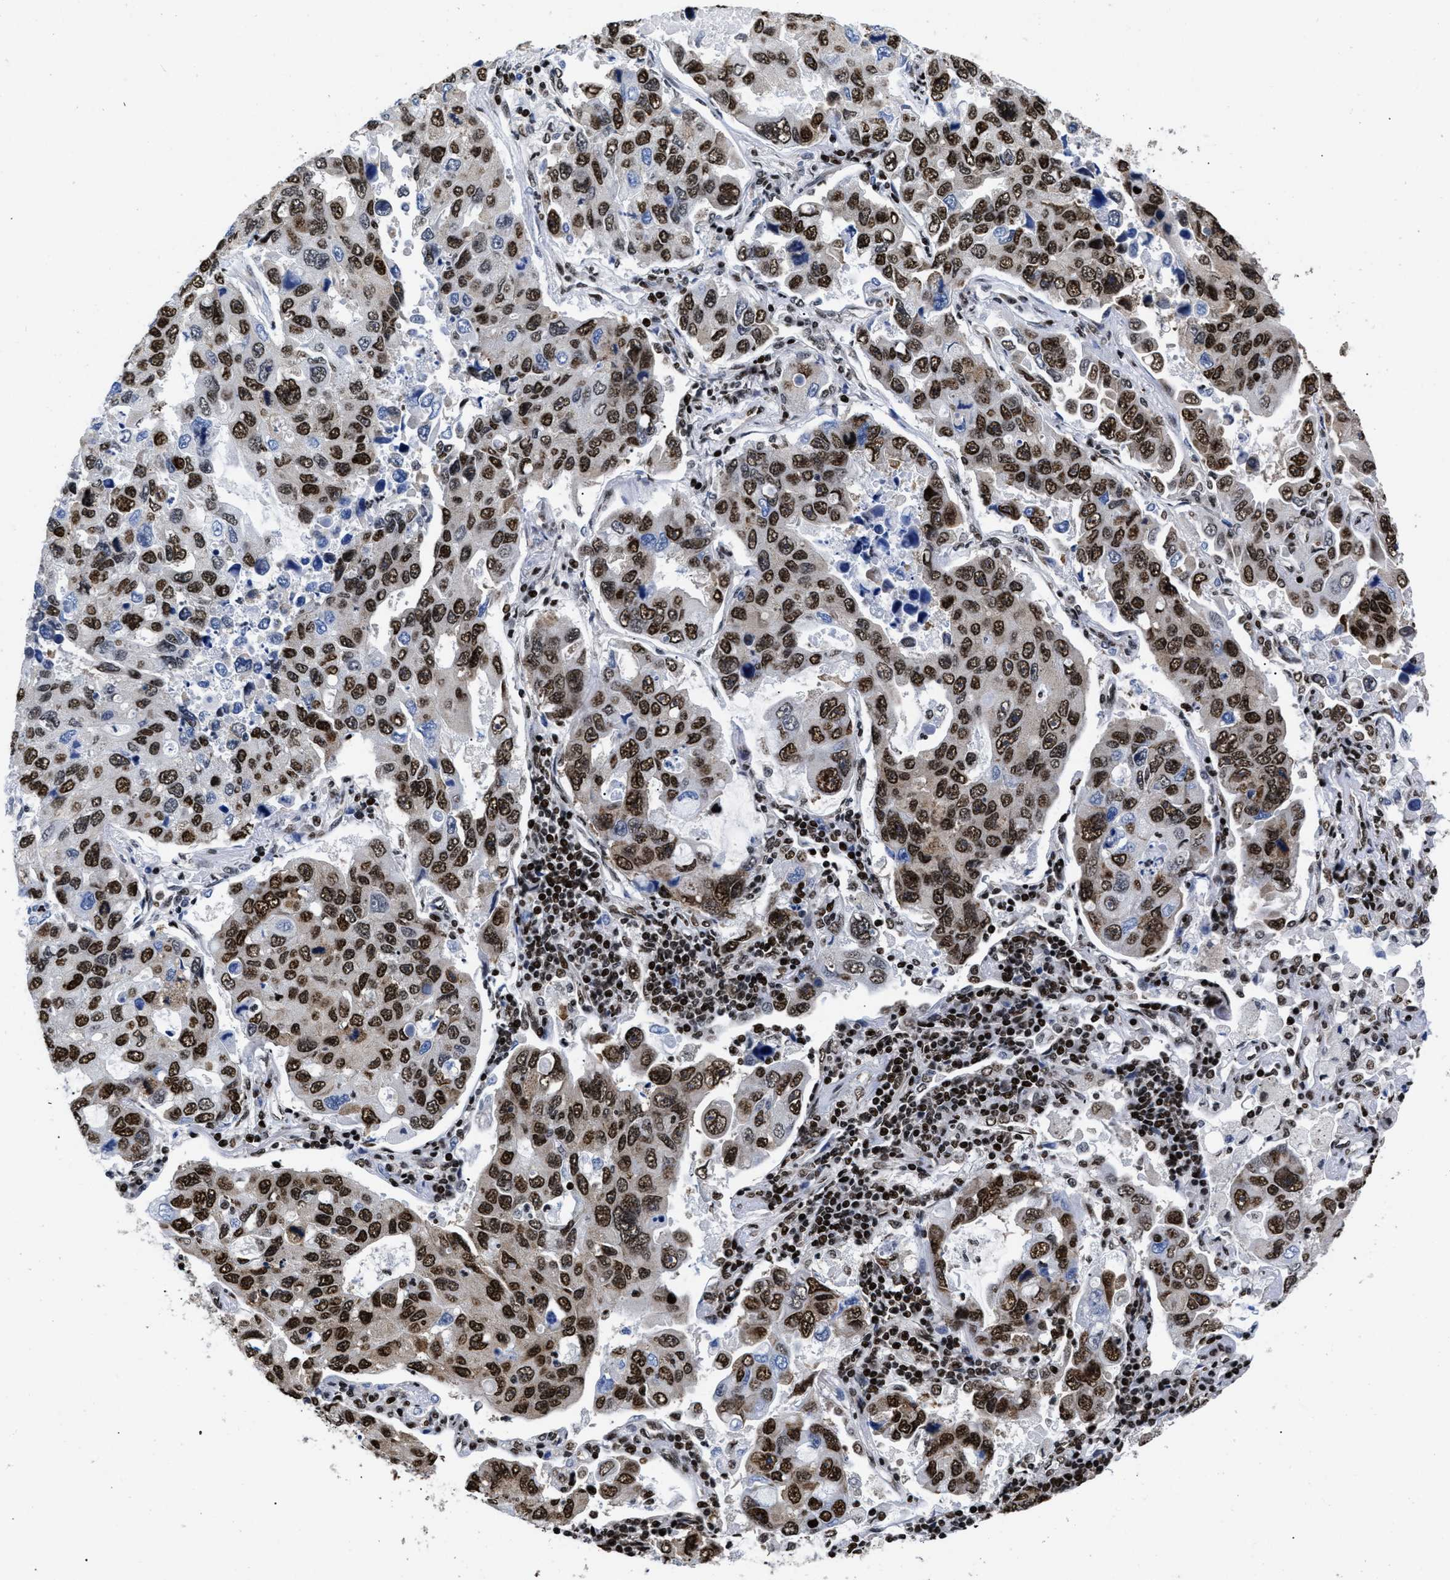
{"staining": {"intensity": "strong", "quantity": "25%-75%", "location": "nuclear"}, "tissue": "lung cancer", "cell_type": "Tumor cells", "image_type": "cancer", "snomed": [{"axis": "morphology", "description": "Adenocarcinoma, NOS"}, {"axis": "topography", "description": "Lung"}], "caption": "This image reveals immunohistochemistry (IHC) staining of lung adenocarcinoma, with high strong nuclear expression in approximately 25%-75% of tumor cells.", "gene": "CALHM3", "patient": {"sex": "male", "age": 64}}